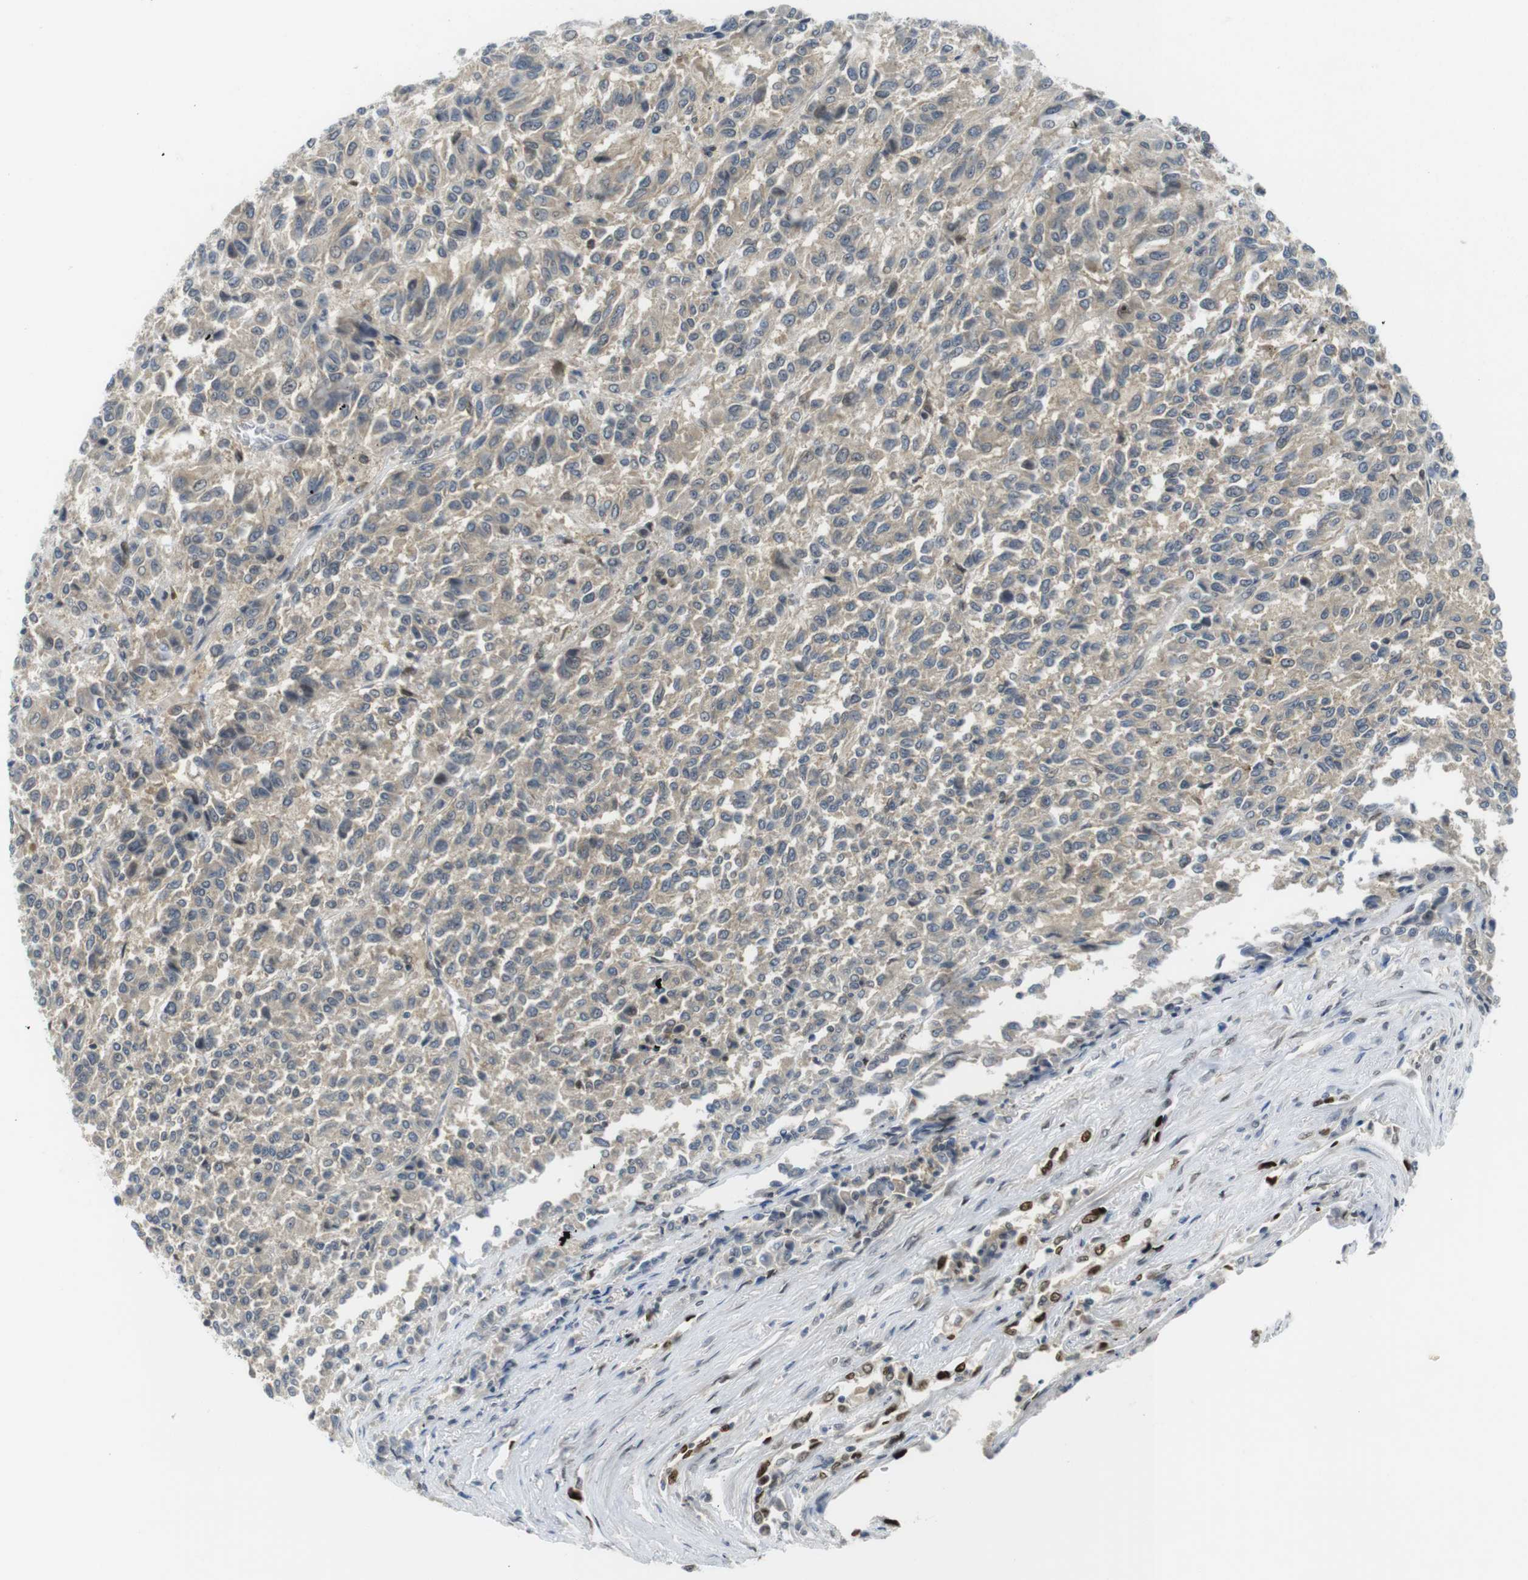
{"staining": {"intensity": "weak", "quantity": ">75%", "location": "cytoplasmic/membranous"}, "tissue": "melanoma", "cell_type": "Tumor cells", "image_type": "cancer", "snomed": [{"axis": "morphology", "description": "Malignant melanoma, Metastatic site"}, {"axis": "topography", "description": "Lung"}], "caption": "This is an image of immunohistochemistry staining of melanoma, which shows weak positivity in the cytoplasmic/membranous of tumor cells.", "gene": "RCC1", "patient": {"sex": "male", "age": 64}}